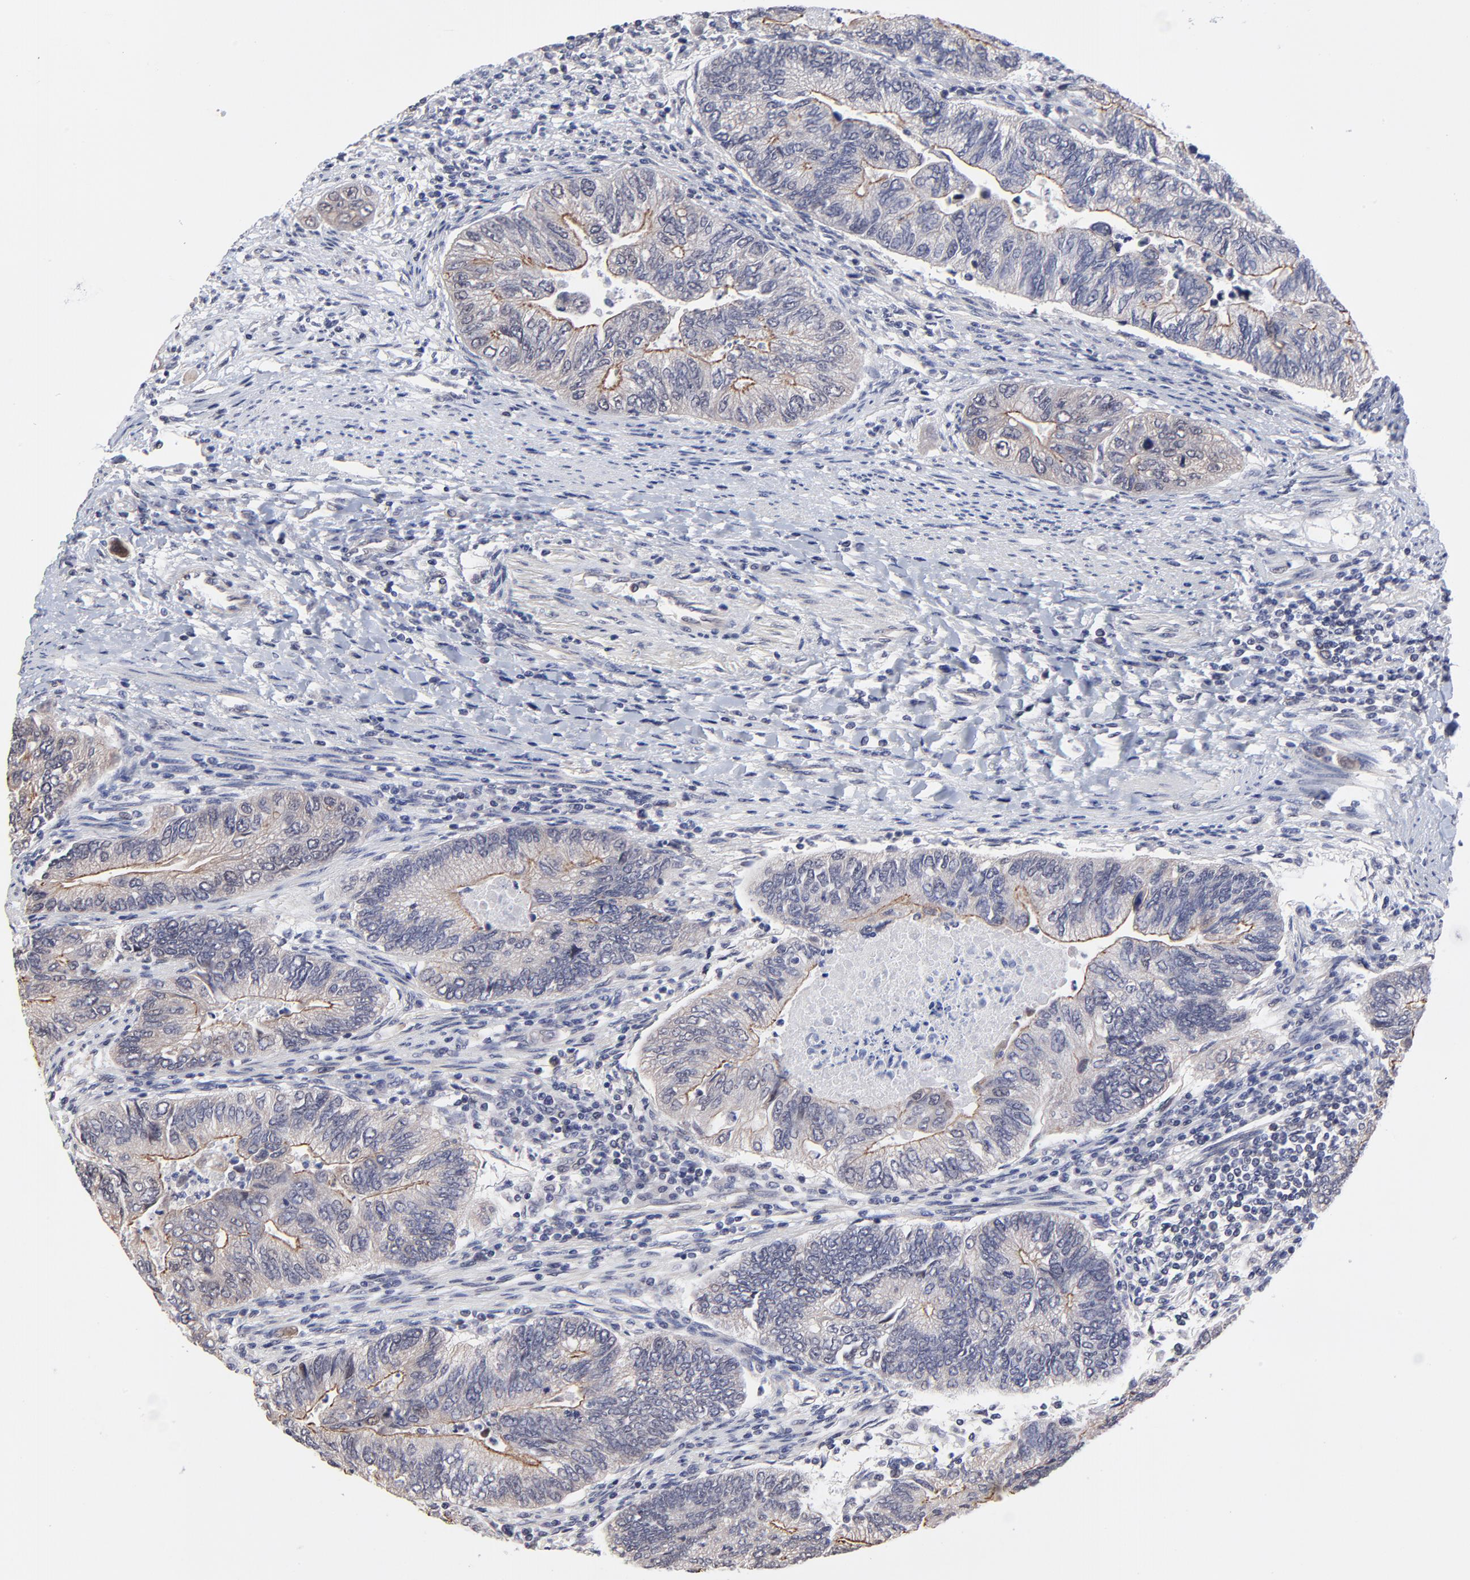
{"staining": {"intensity": "weak", "quantity": ">75%", "location": "cytoplasmic/membranous"}, "tissue": "colorectal cancer", "cell_type": "Tumor cells", "image_type": "cancer", "snomed": [{"axis": "morphology", "description": "Adenocarcinoma, NOS"}, {"axis": "topography", "description": "Colon"}], "caption": "Protein positivity by IHC reveals weak cytoplasmic/membranous staining in approximately >75% of tumor cells in adenocarcinoma (colorectal).", "gene": "FBXO8", "patient": {"sex": "female", "age": 11}}